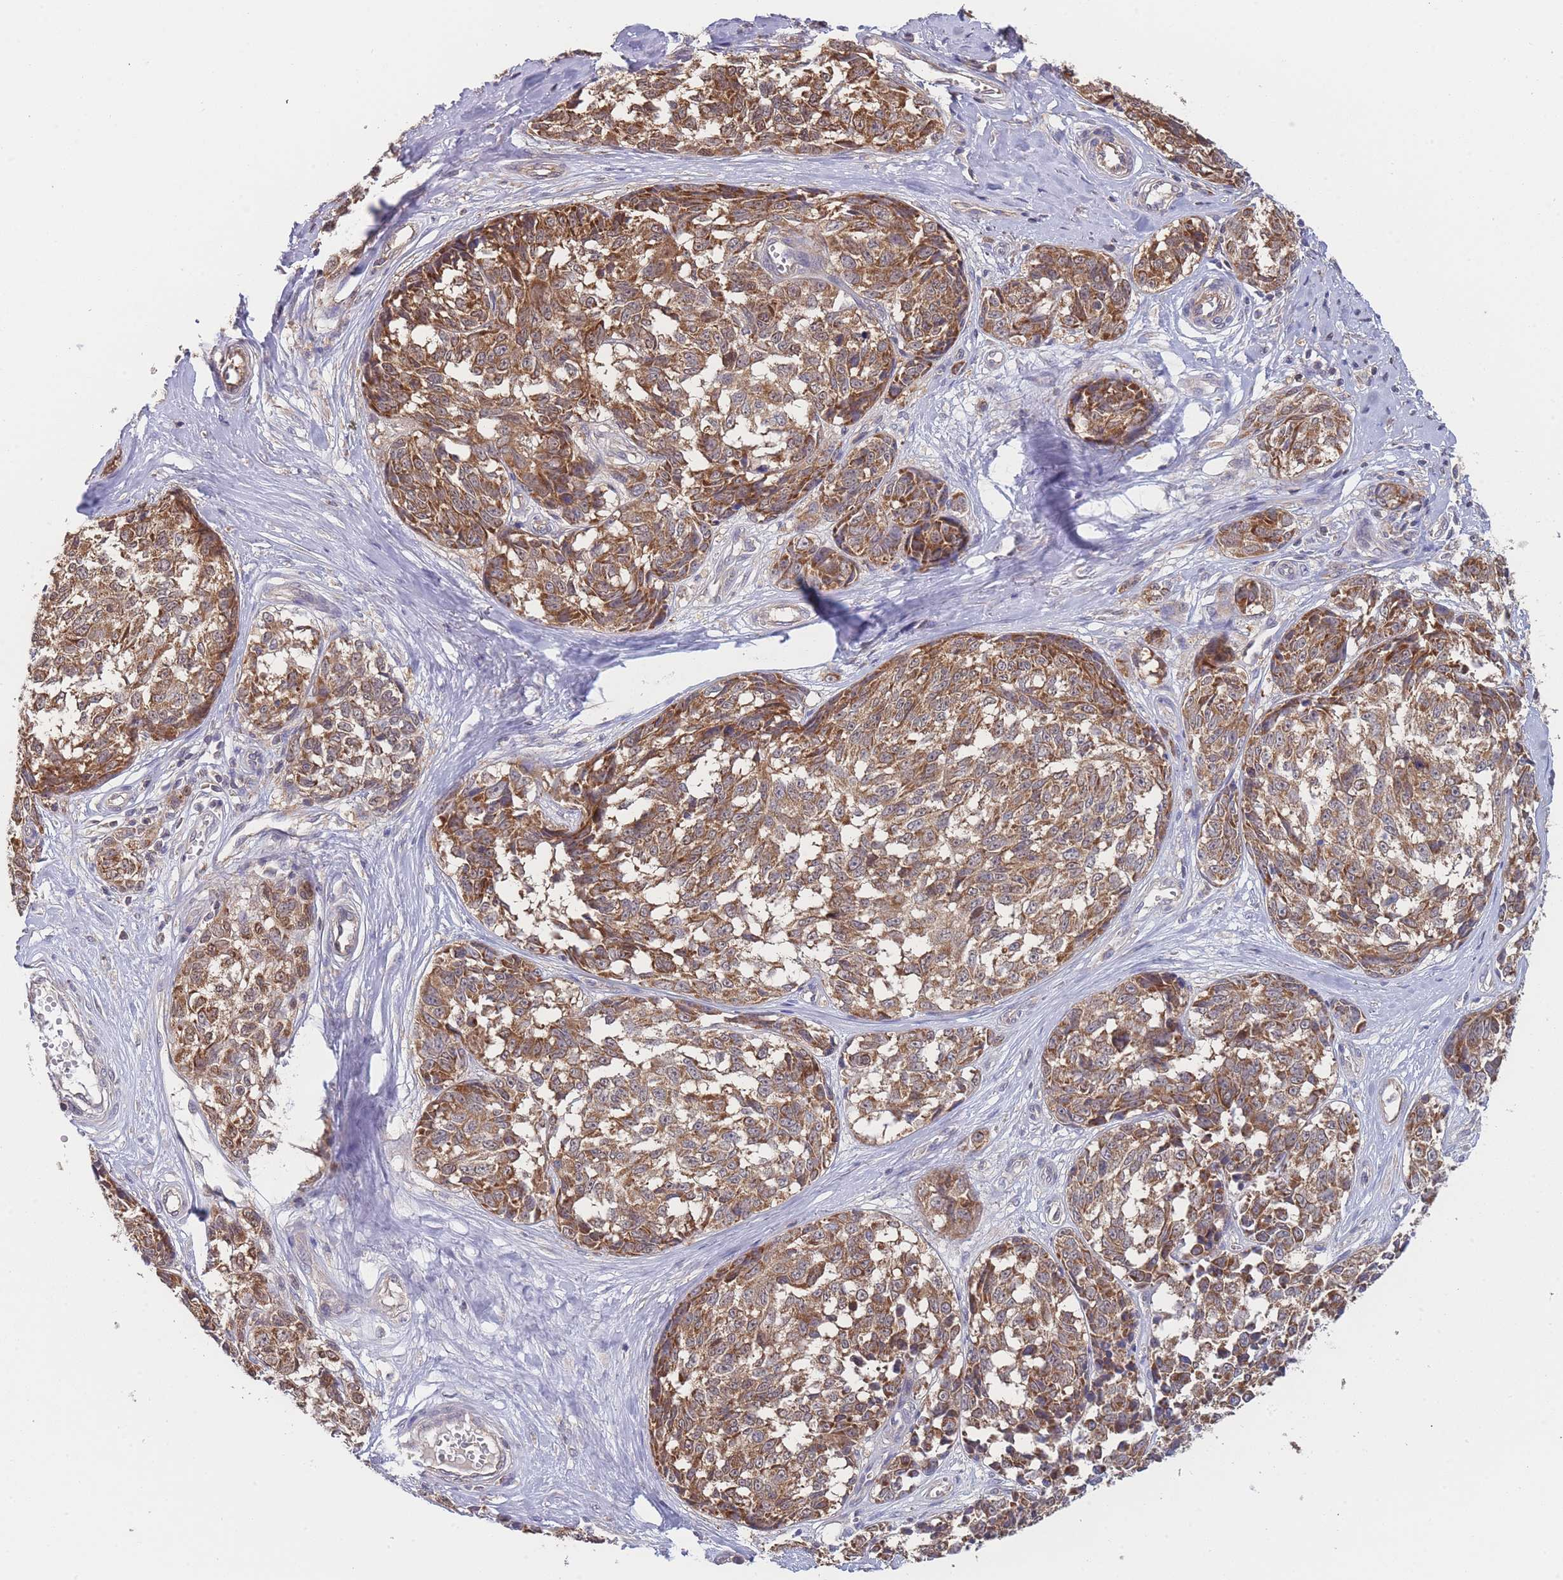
{"staining": {"intensity": "strong", "quantity": ">75%", "location": "cytoplasmic/membranous"}, "tissue": "melanoma", "cell_type": "Tumor cells", "image_type": "cancer", "snomed": [{"axis": "morphology", "description": "Normal tissue, NOS"}, {"axis": "morphology", "description": "Malignant melanoma, NOS"}, {"axis": "topography", "description": "Skin"}], "caption": "IHC histopathology image of neoplastic tissue: melanoma stained using immunohistochemistry displays high levels of strong protein expression localized specifically in the cytoplasmic/membranous of tumor cells, appearing as a cytoplasmic/membranous brown color.", "gene": "MRPS18B", "patient": {"sex": "female", "age": 64}}